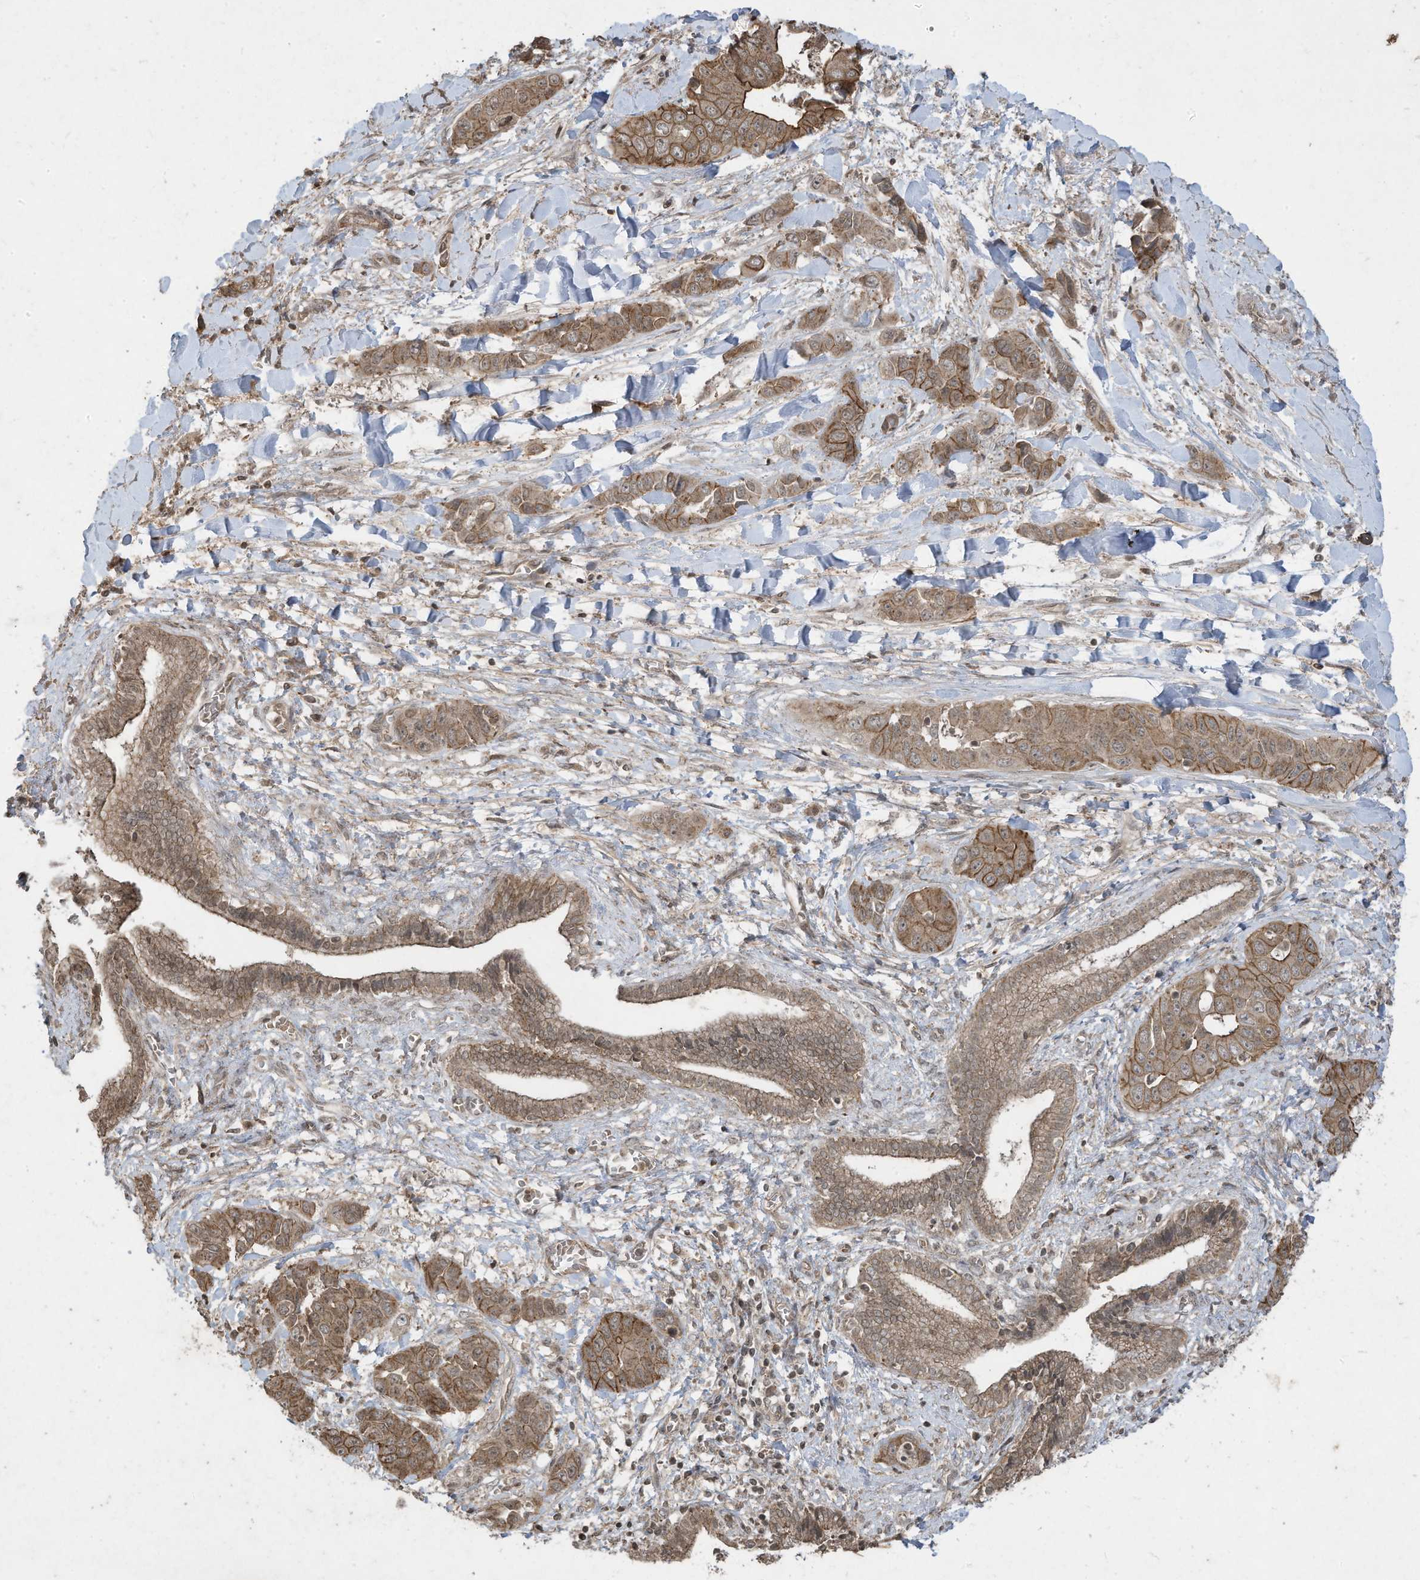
{"staining": {"intensity": "moderate", "quantity": ">75%", "location": "cytoplasmic/membranous"}, "tissue": "liver cancer", "cell_type": "Tumor cells", "image_type": "cancer", "snomed": [{"axis": "morphology", "description": "Cholangiocarcinoma"}, {"axis": "topography", "description": "Liver"}], "caption": "Liver cancer stained with a protein marker exhibits moderate staining in tumor cells.", "gene": "MATN2", "patient": {"sex": "female", "age": 52}}